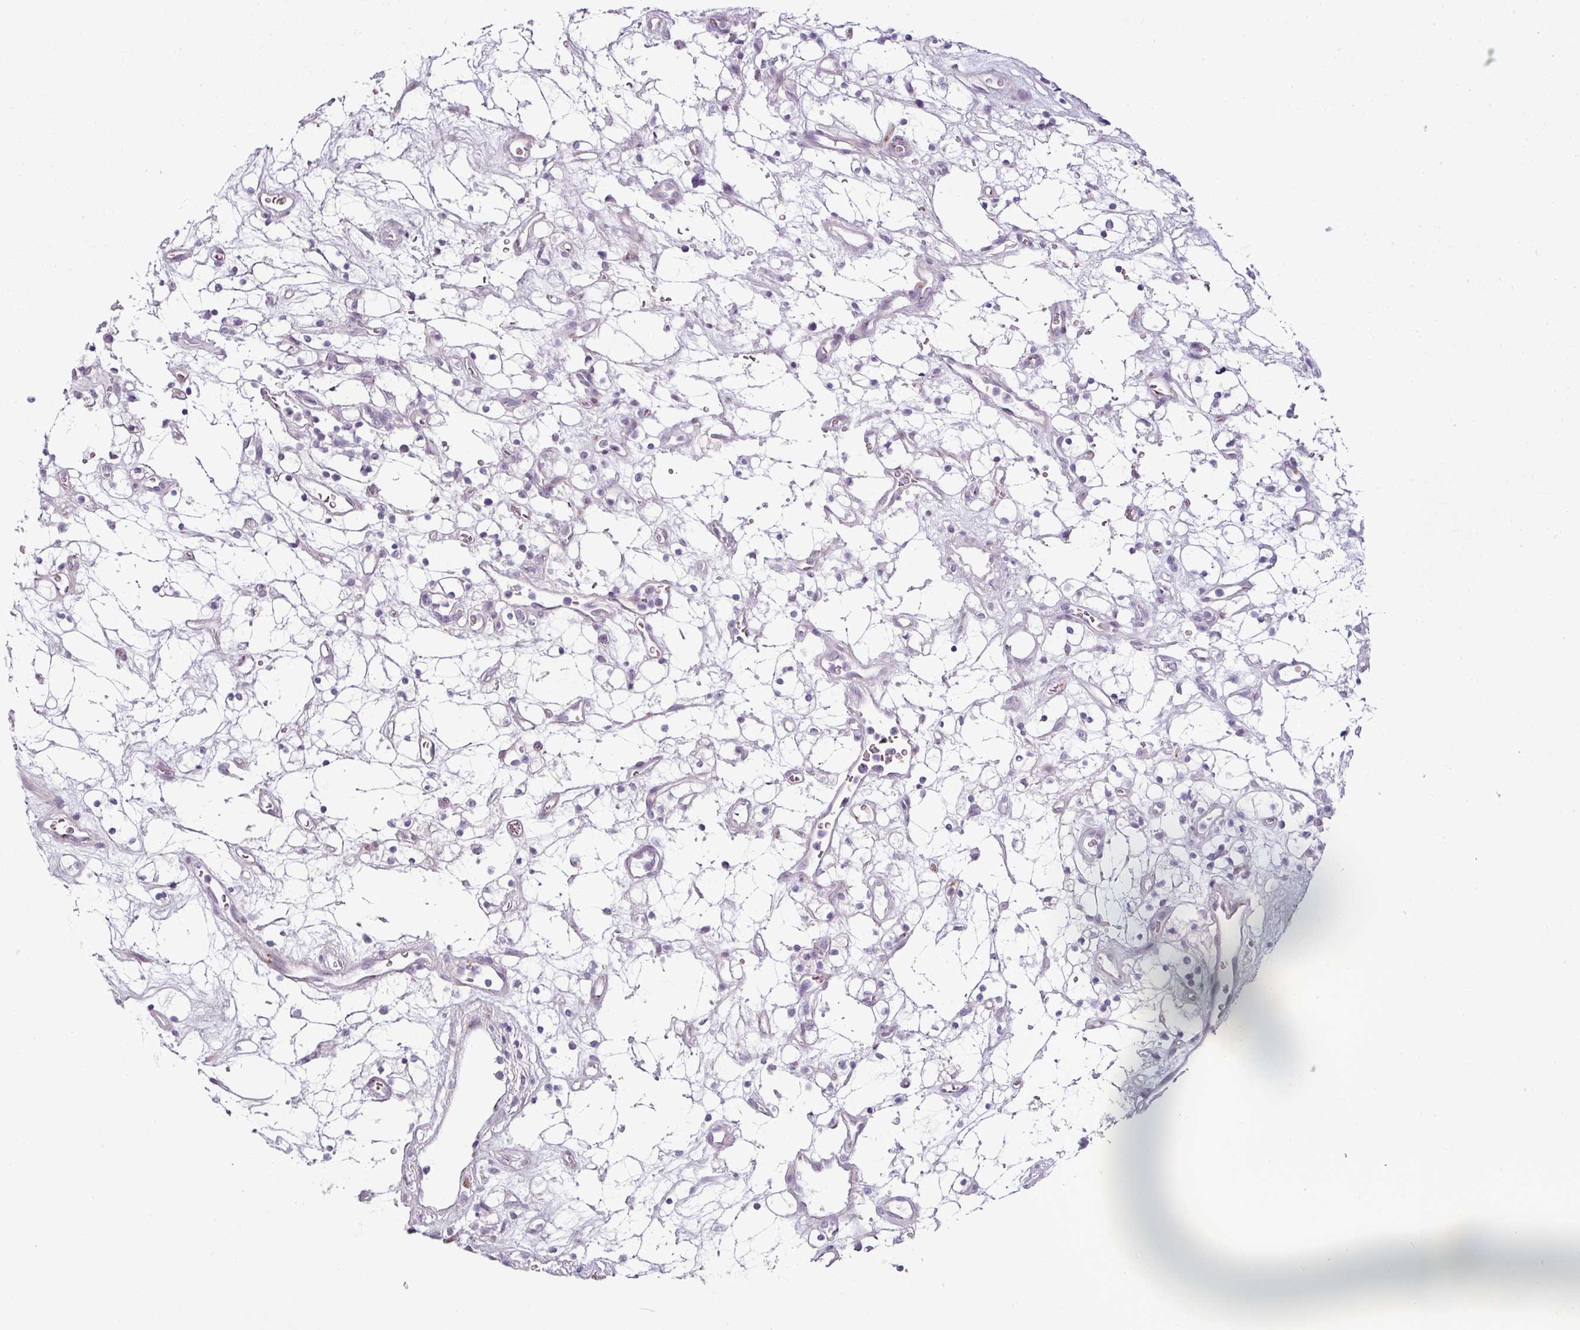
{"staining": {"intensity": "moderate", "quantity": "25%-75%", "location": "nuclear"}, "tissue": "renal cancer", "cell_type": "Tumor cells", "image_type": "cancer", "snomed": [{"axis": "morphology", "description": "Adenocarcinoma, NOS"}, {"axis": "topography", "description": "Kidney"}], "caption": "Immunohistochemistry of renal cancer demonstrates medium levels of moderate nuclear staining in approximately 25%-75% of tumor cells.", "gene": "SYT8", "patient": {"sex": "female", "age": 69}}